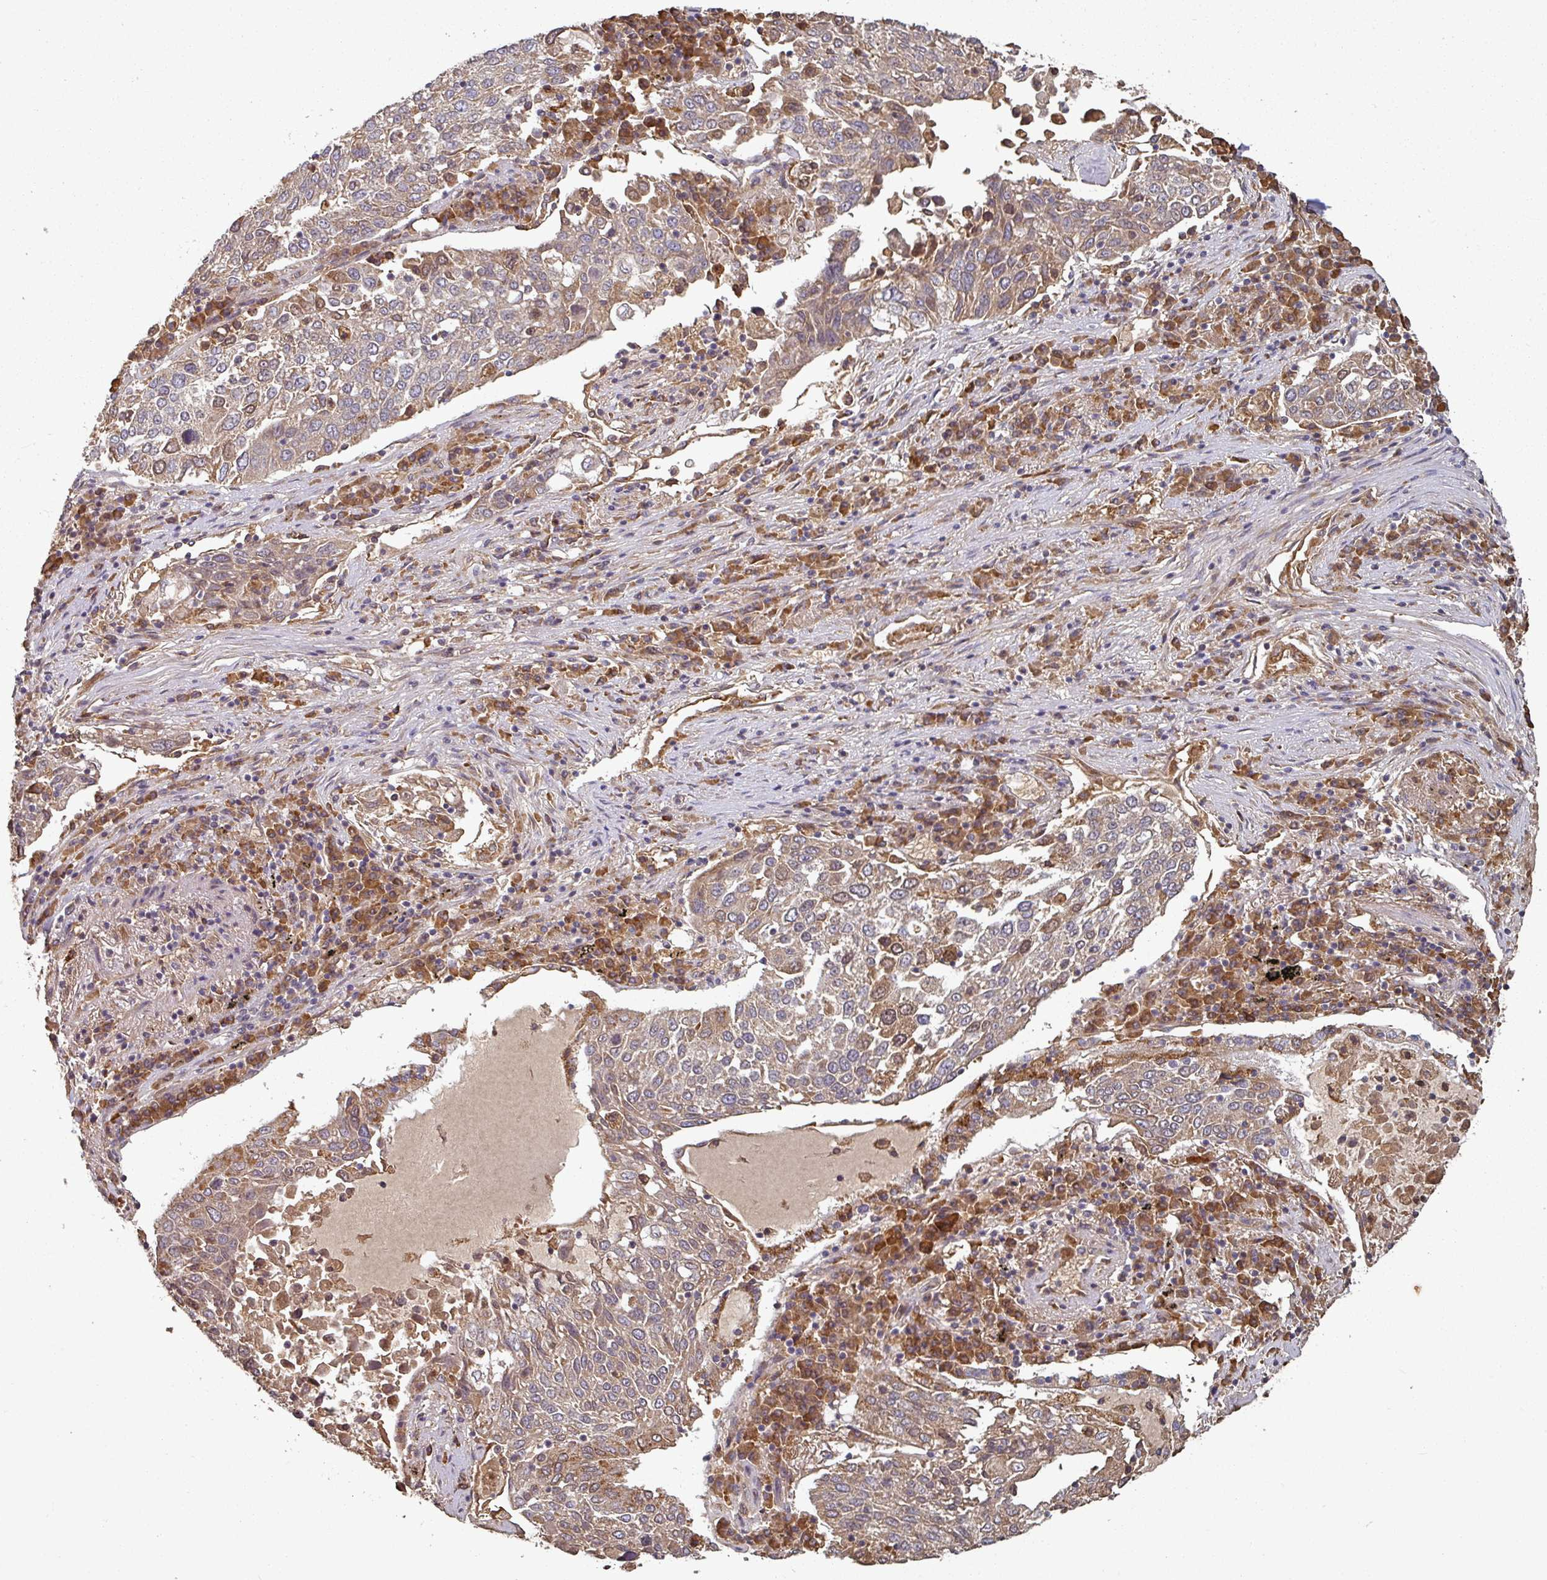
{"staining": {"intensity": "moderate", "quantity": ">75%", "location": "cytoplasmic/membranous"}, "tissue": "lung cancer", "cell_type": "Tumor cells", "image_type": "cancer", "snomed": [{"axis": "morphology", "description": "Squamous cell carcinoma, NOS"}, {"axis": "topography", "description": "Lung"}], "caption": "This image displays lung cancer (squamous cell carcinoma) stained with immunohistochemistry to label a protein in brown. The cytoplasmic/membranous of tumor cells show moderate positivity for the protein. Nuclei are counter-stained blue.", "gene": "EDEM2", "patient": {"sex": "male", "age": 65}}